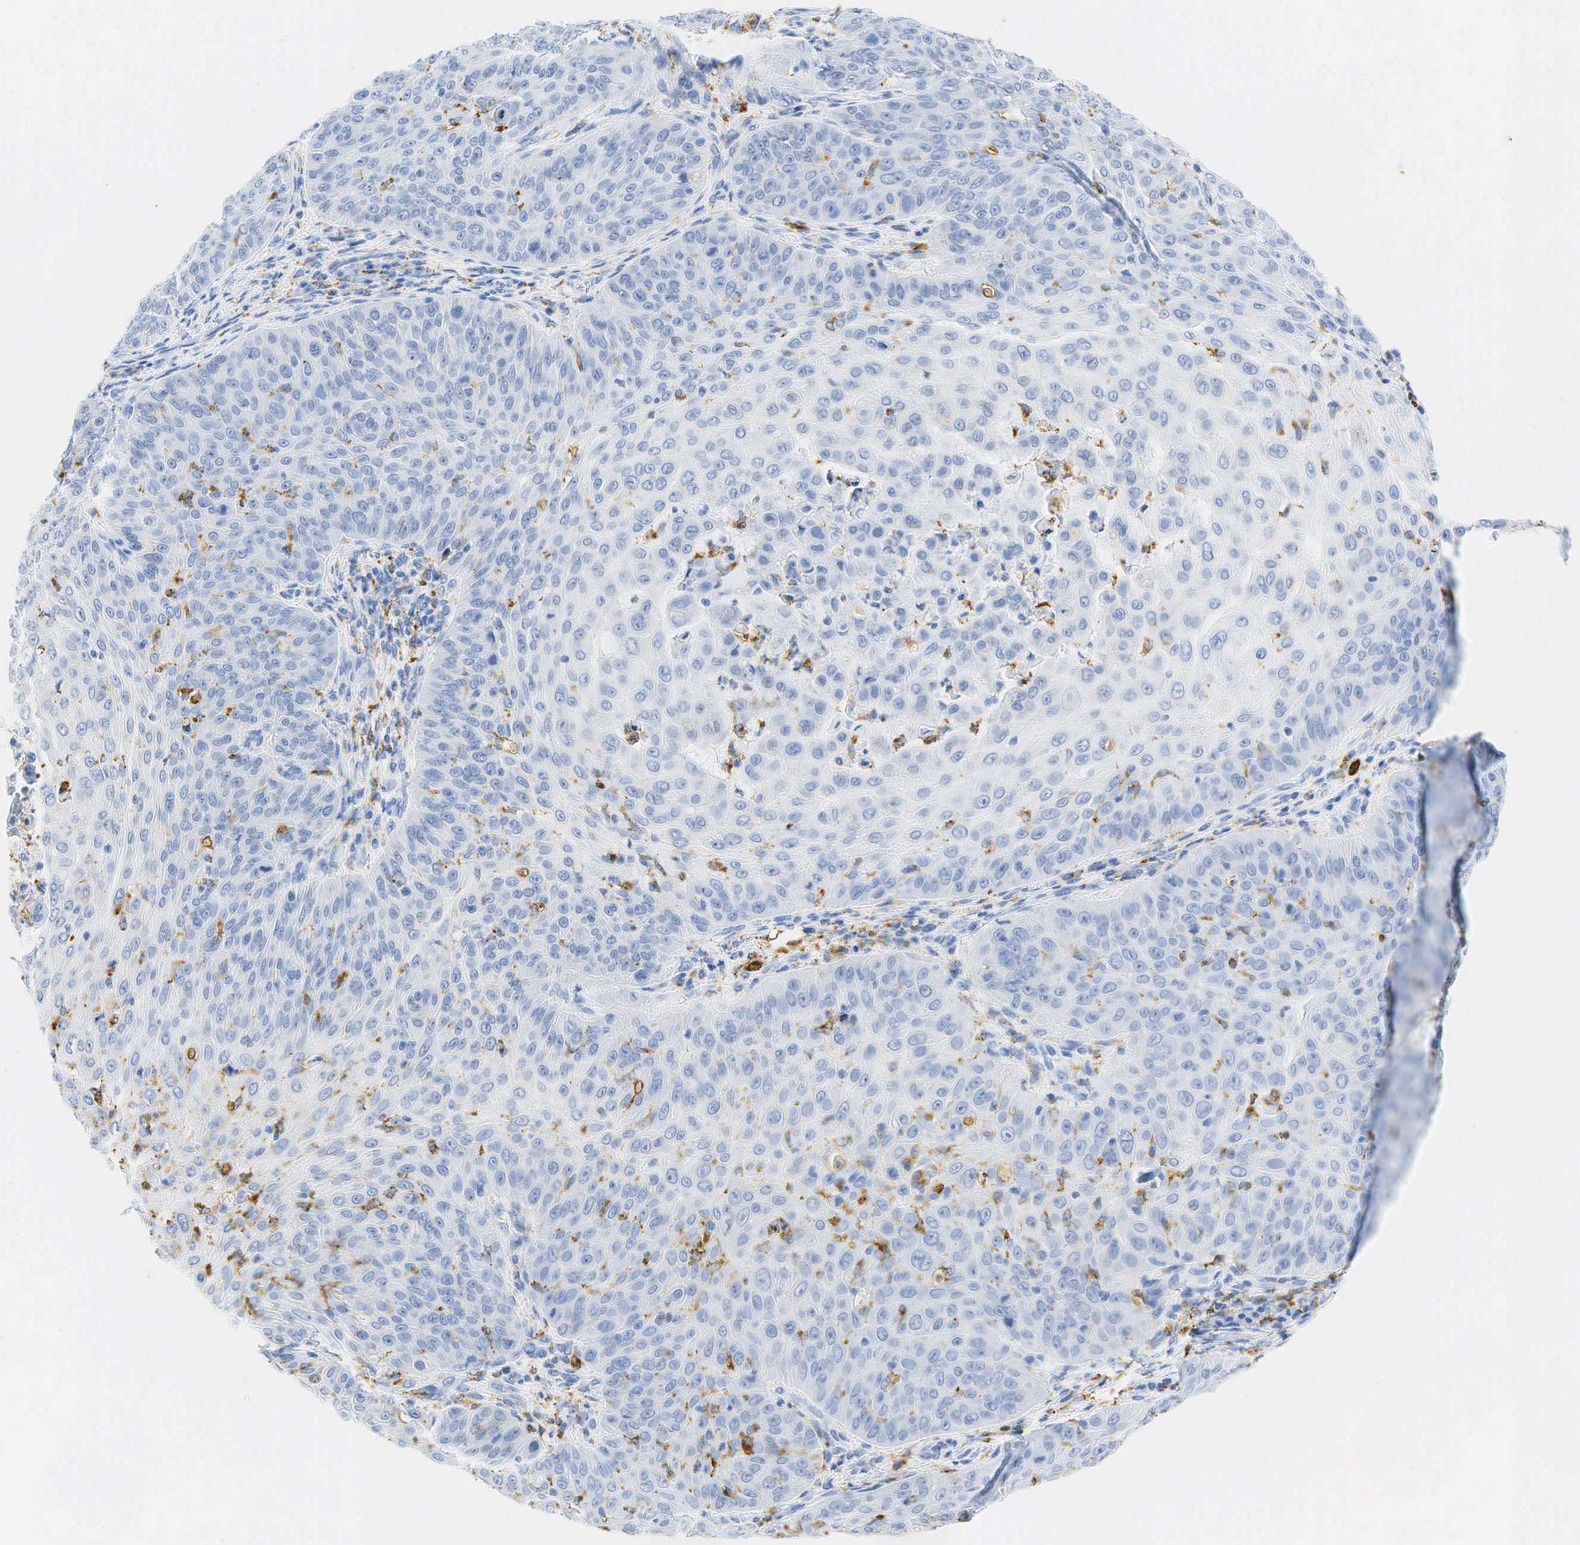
{"staining": {"intensity": "weak", "quantity": "<25%", "location": "cytoplasmic/membranous"}, "tissue": "skin cancer", "cell_type": "Tumor cells", "image_type": "cancer", "snomed": [{"axis": "morphology", "description": "Squamous cell carcinoma, NOS"}, {"axis": "topography", "description": "Skin"}], "caption": "Tumor cells show no significant expression in skin squamous cell carcinoma.", "gene": "CD68", "patient": {"sex": "male", "age": 82}}